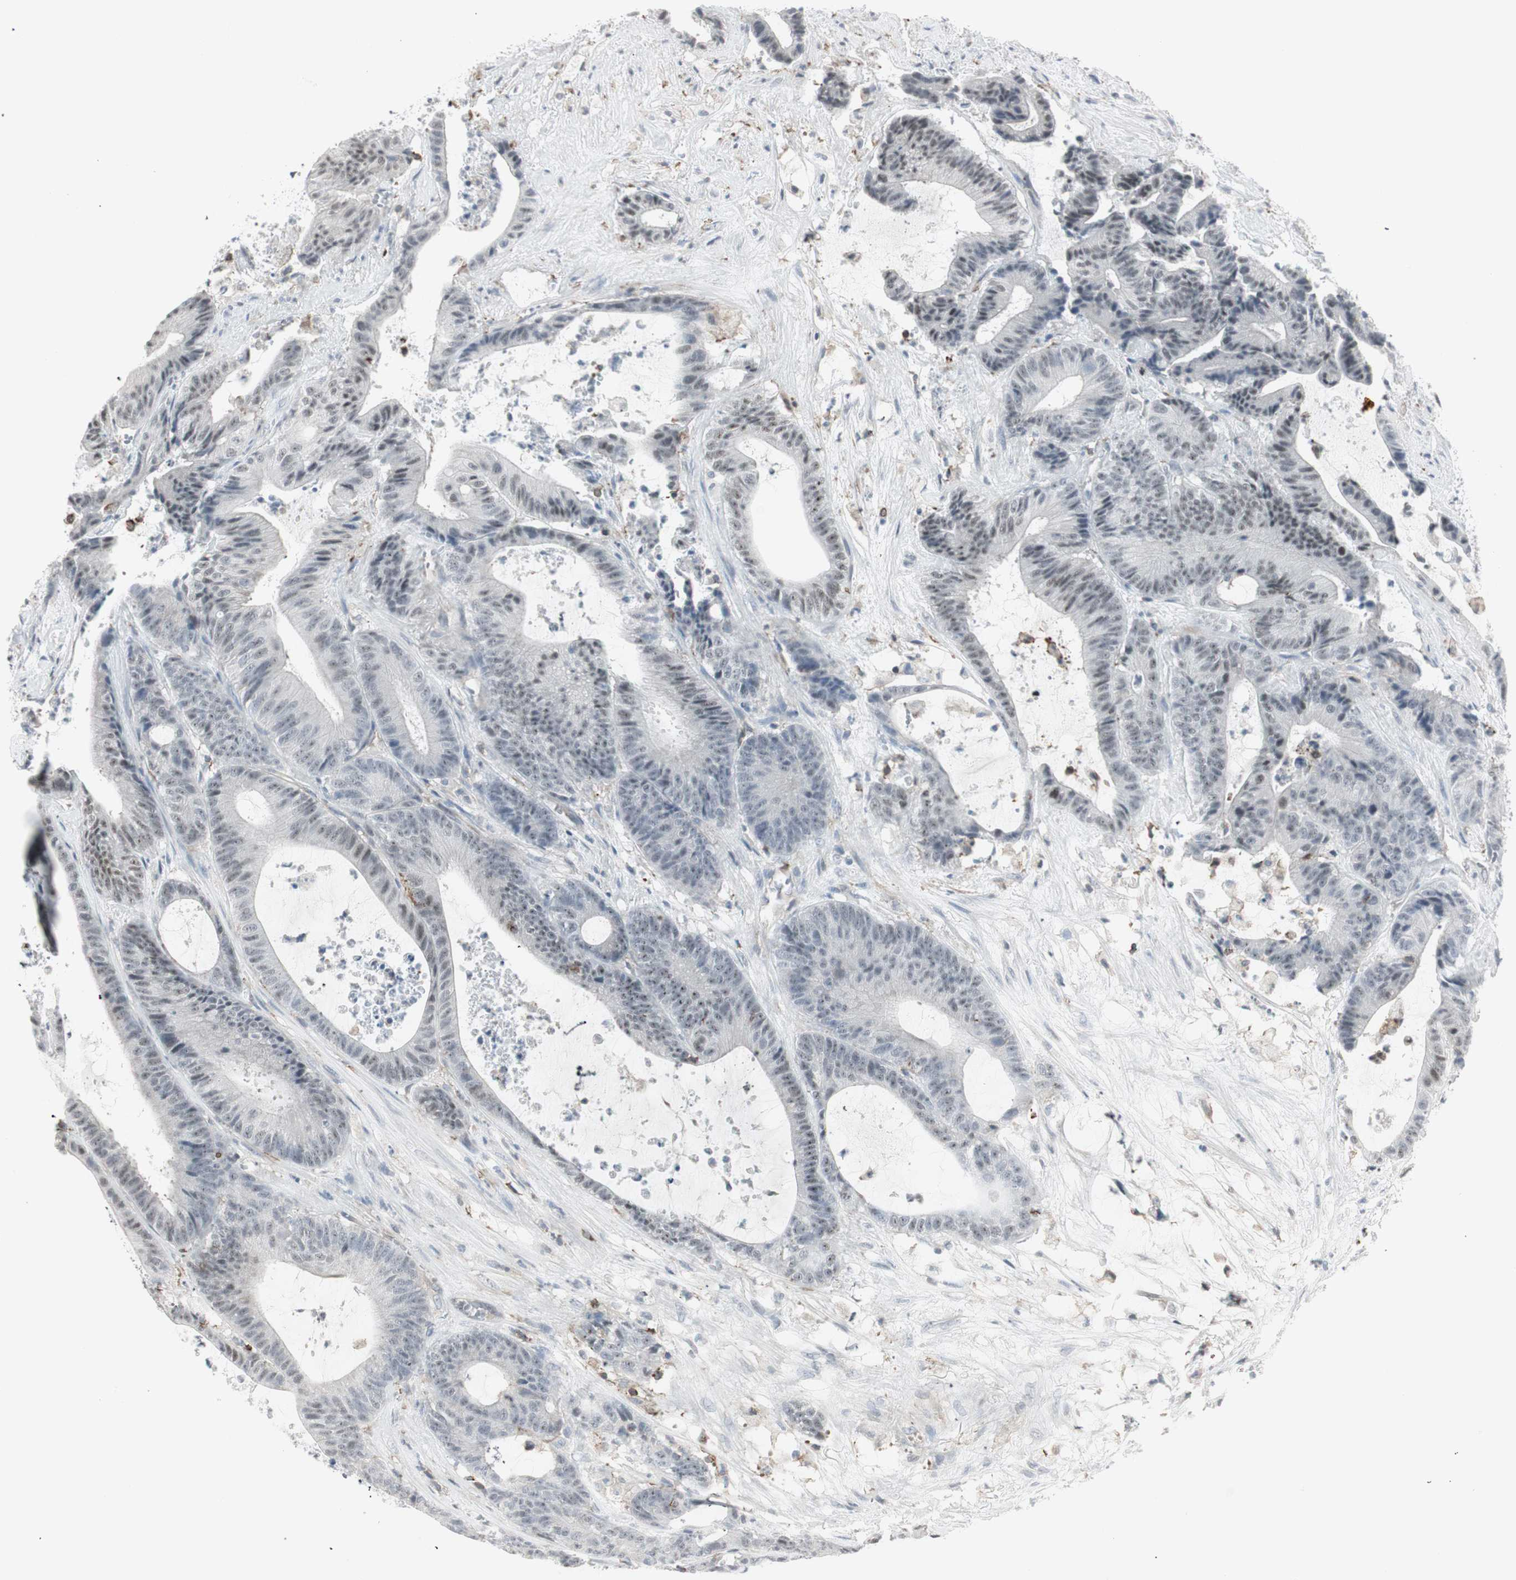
{"staining": {"intensity": "weak", "quantity": "<25%", "location": "nuclear"}, "tissue": "colorectal cancer", "cell_type": "Tumor cells", "image_type": "cancer", "snomed": [{"axis": "morphology", "description": "Adenocarcinoma, NOS"}, {"axis": "topography", "description": "Colon"}], "caption": "Tumor cells are negative for brown protein staining in colorectal cancer.", "gene": "MAP4K4", "patient": {"sex": "female", "age": 84}}